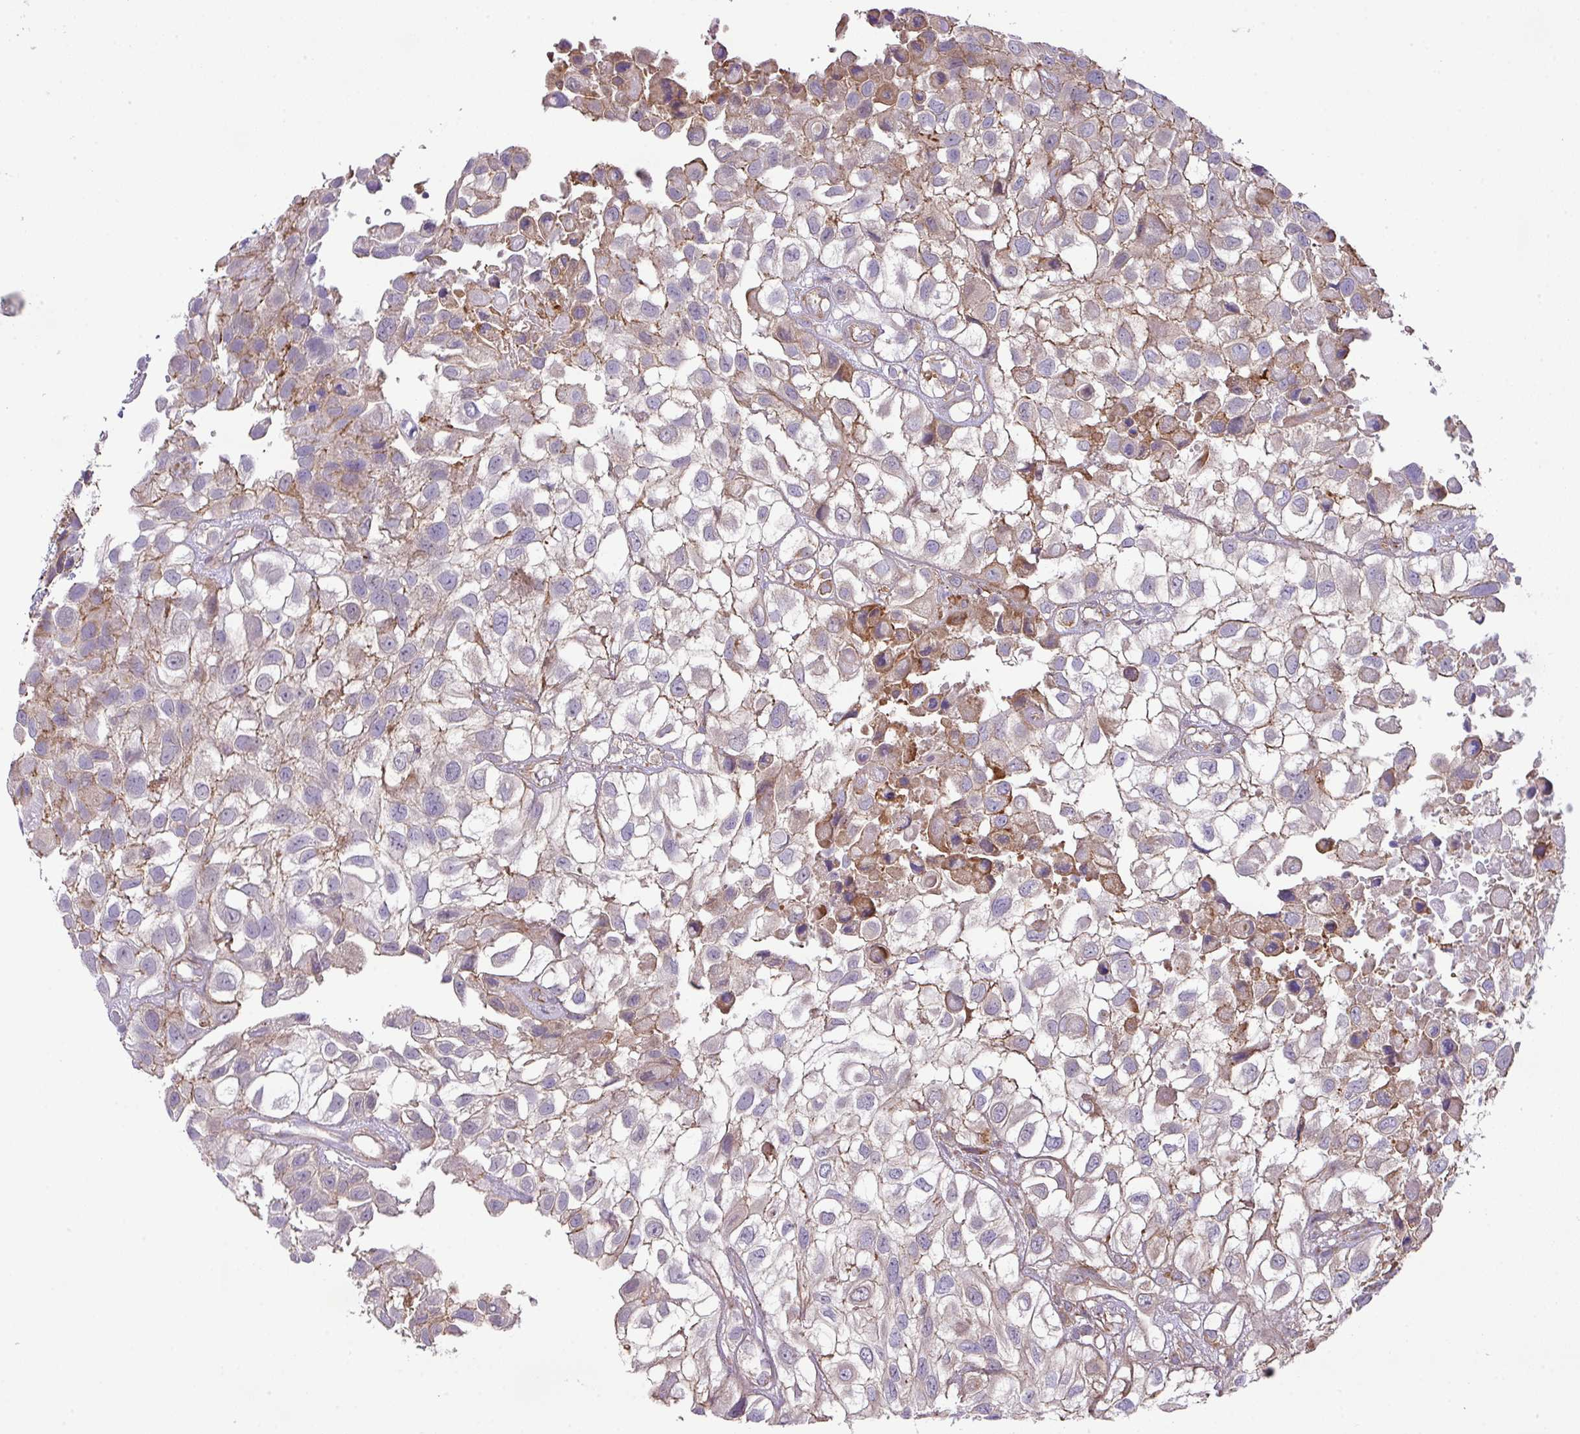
{"staining": {"intensity": "weak", "quantity": "<25%", "location": "cytoplasmic/membranous"}, "tissue": "urothelial cancer", "cell_type": "Tumor cells", "image_type": "cancer", "snomed": [{"axis": "morphology", "description": "Urothelial carcinoma, High grade"}, {"axis": "topography", "description": "Urinary bladder"}], "caption": "Urothelial carcinoma (high-grade) was stained to show a protein in brown. There is no significant positivity in tumor cells.", "gene": "LRRC41", "patient": {"sex": "male", "age": 56}}